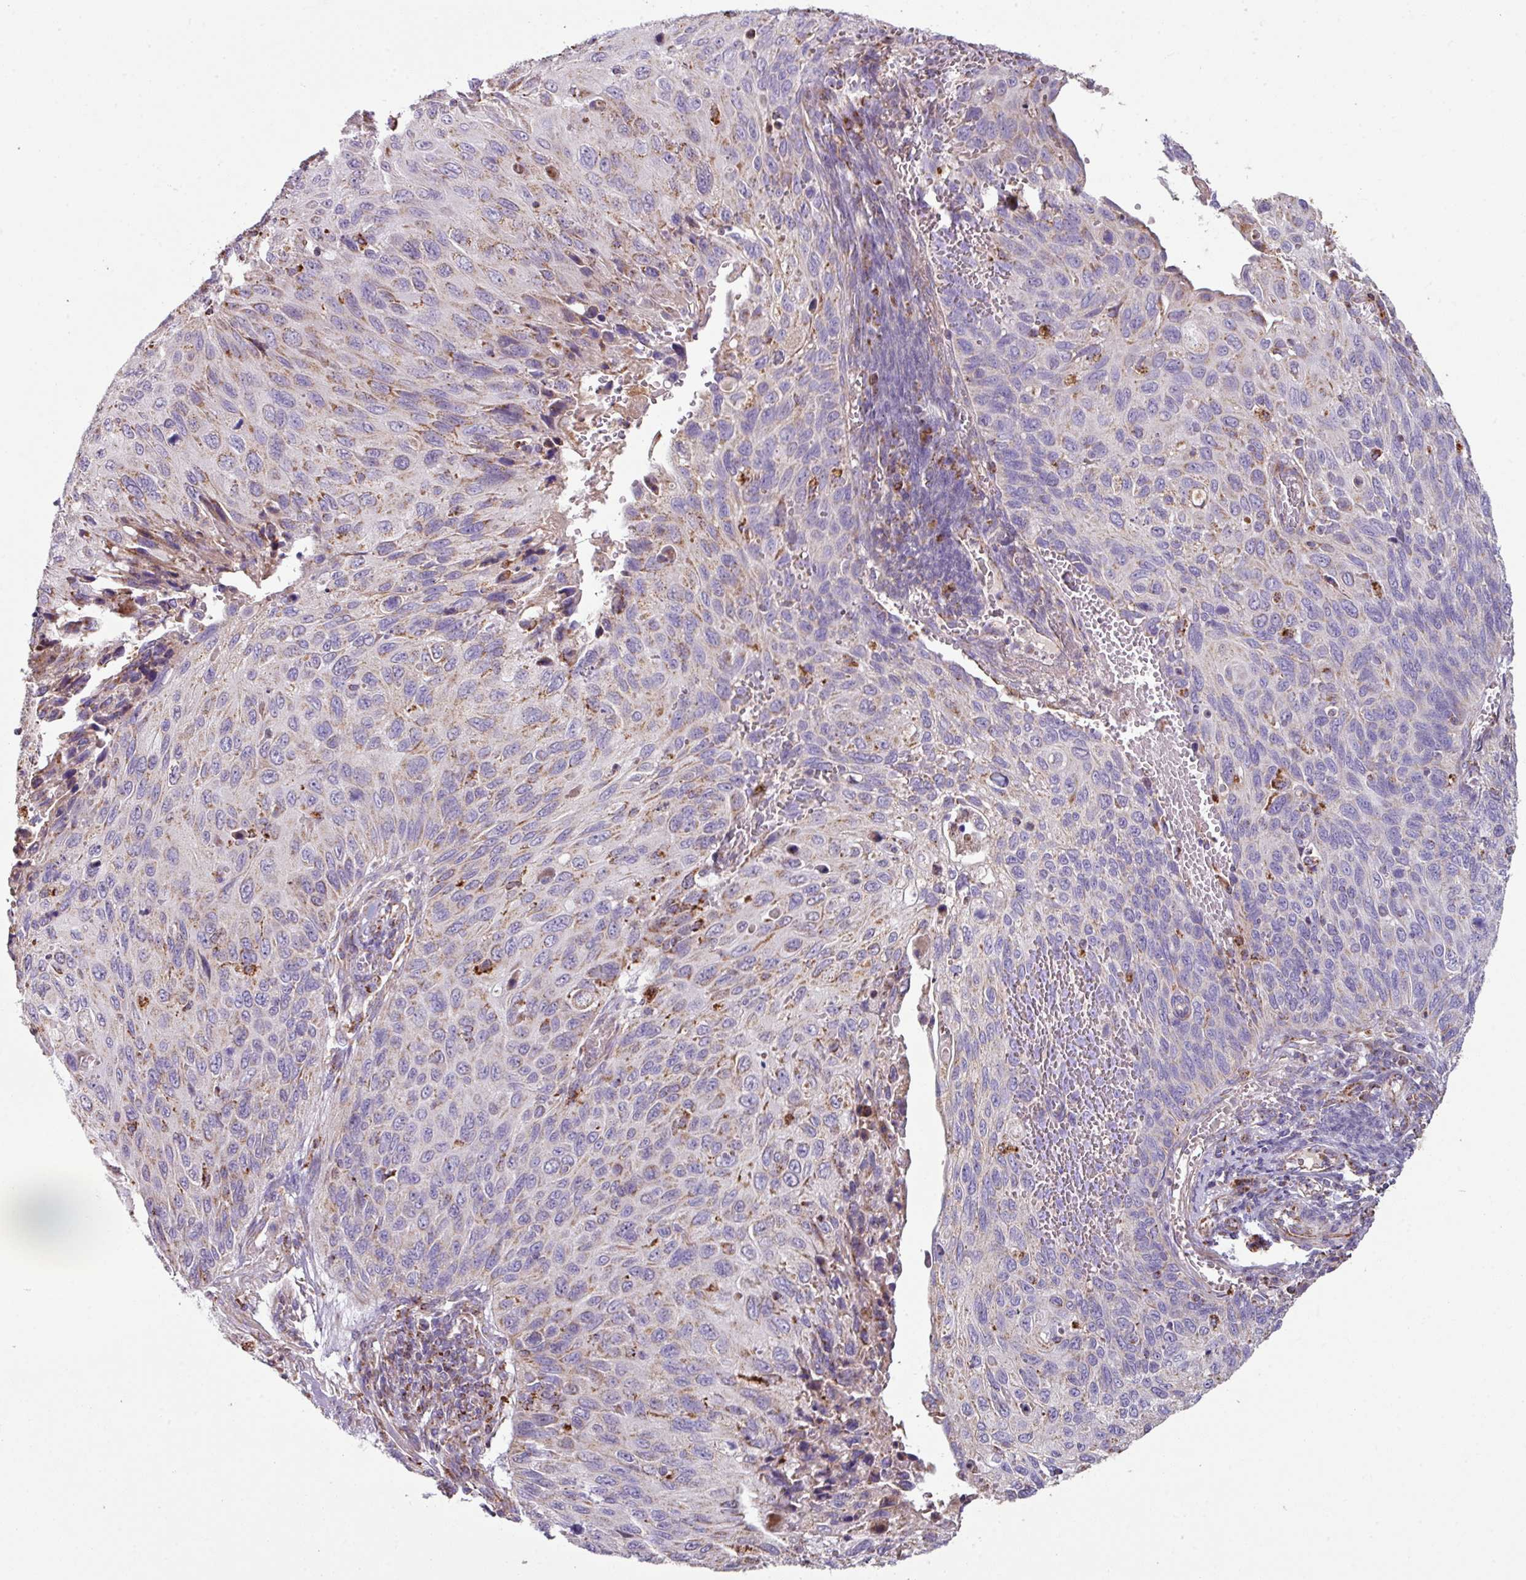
{"staining": {"intensity": "weak", "quantity": "<25%", "location": "cytoplasmic/membranous"}, "tissue": "cervical cancer", "cell_type": "Tumor cells", "image_type": "cancer", "snomed": [{"axis": "morphology", "description": "Squamous cell carcinoma, NOS"}, {"axis": "topography", "description": "Cervix"}], "caption": "Squamous cell carcinoma (cervical) was stained to show a protein in brown. There is no significant expression in tumor cells. Nuclei are stained in blue.", "gene": "SQOR", "patient": {"sex": "female", "age": 70}}